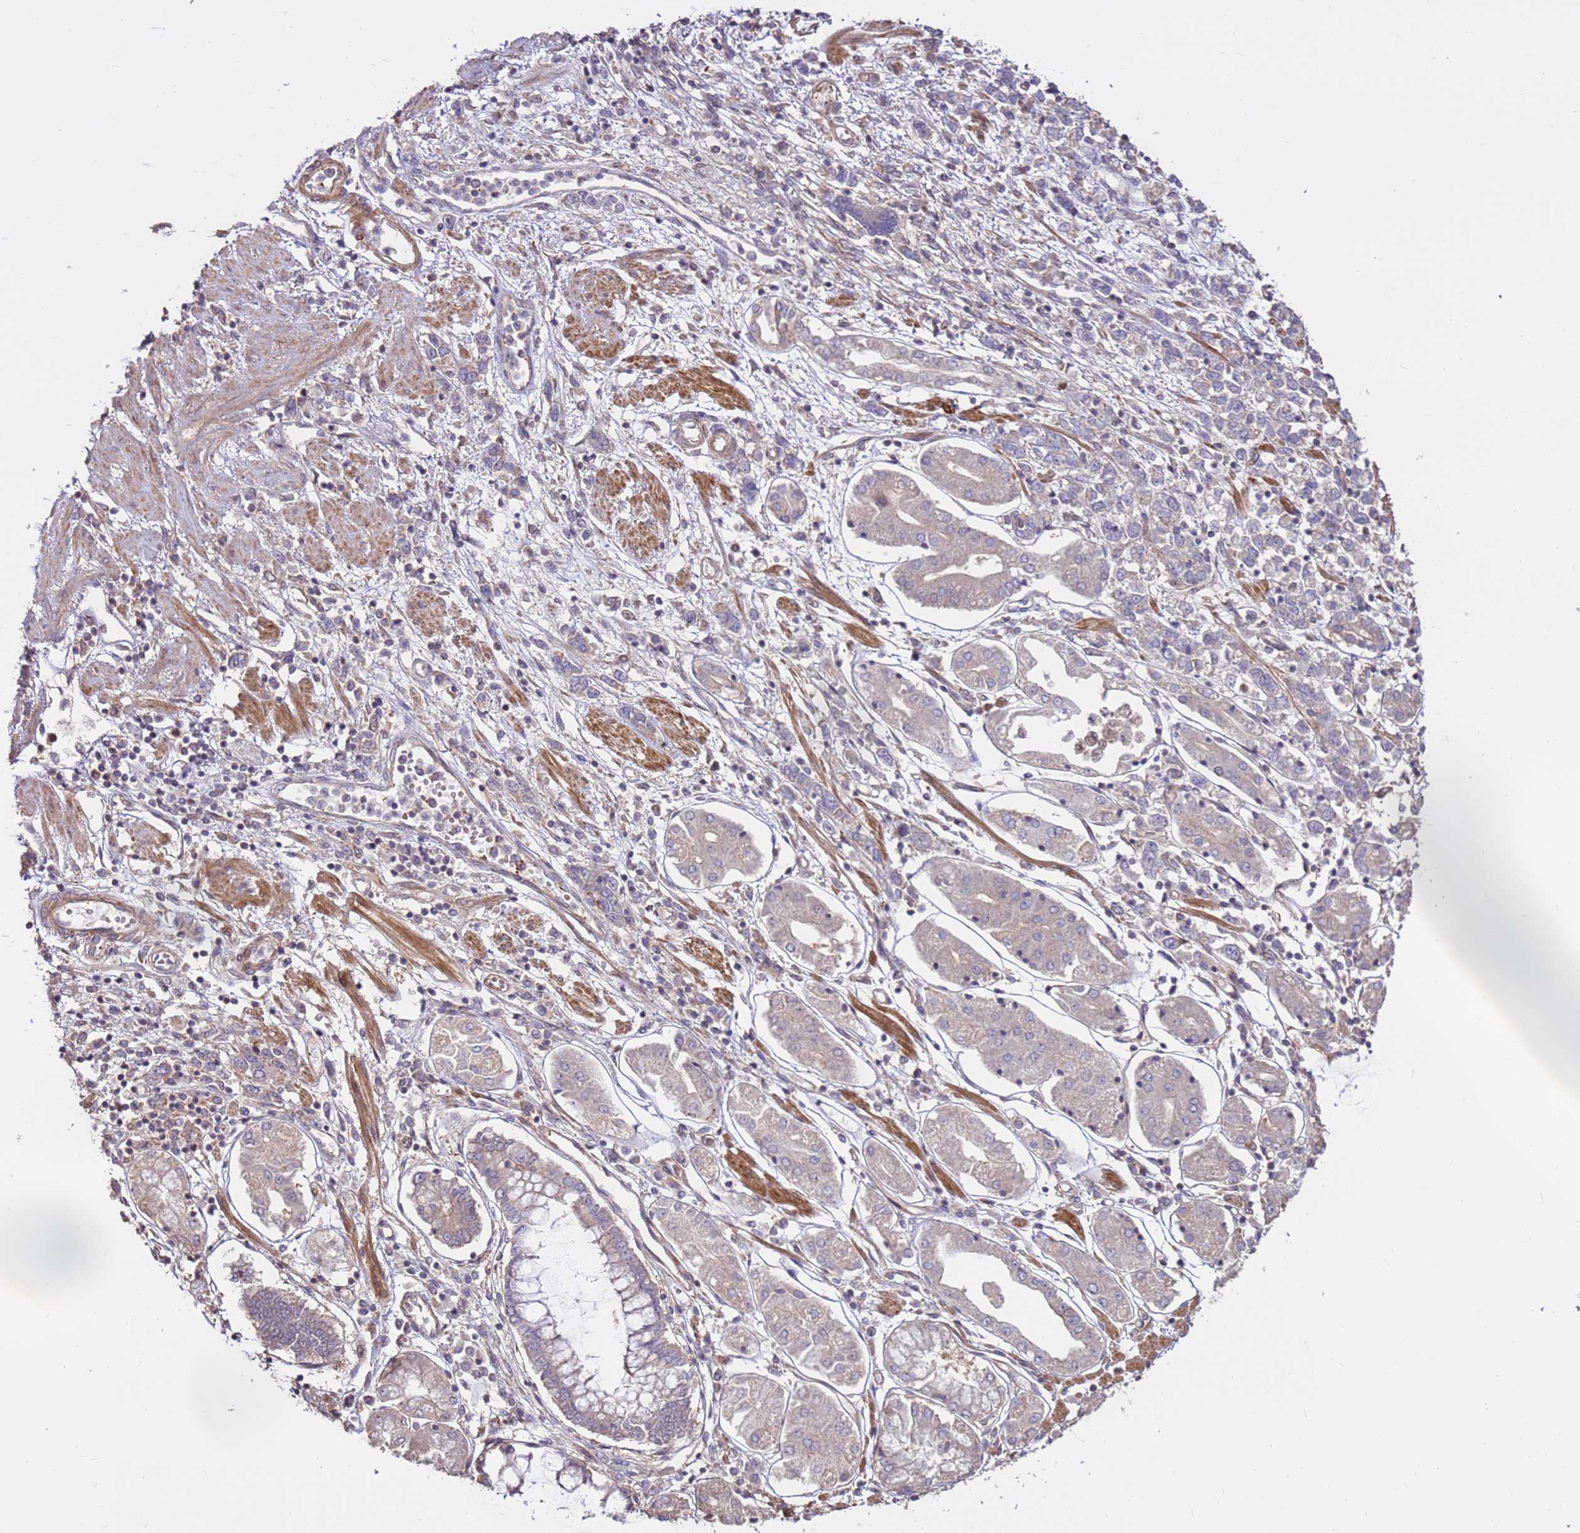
{"staining": {"intensity": "negative", "quantity": "none", "location": "none"}, "tissue": "stomach cancer", "cell_type": "Tumor cells", "image_type": "cancer", "snomed": [{"axis": "morphology", "description": "Adenocarcinoma, NOS"}, {"axis": "topography", "description": "Stomach"}], "caption": "The photomicrograph reveals no significant expression in tumor cells of stomach cancer.", "gene": "CCDC112", "patient": {"sex": "female", "age": 76}}